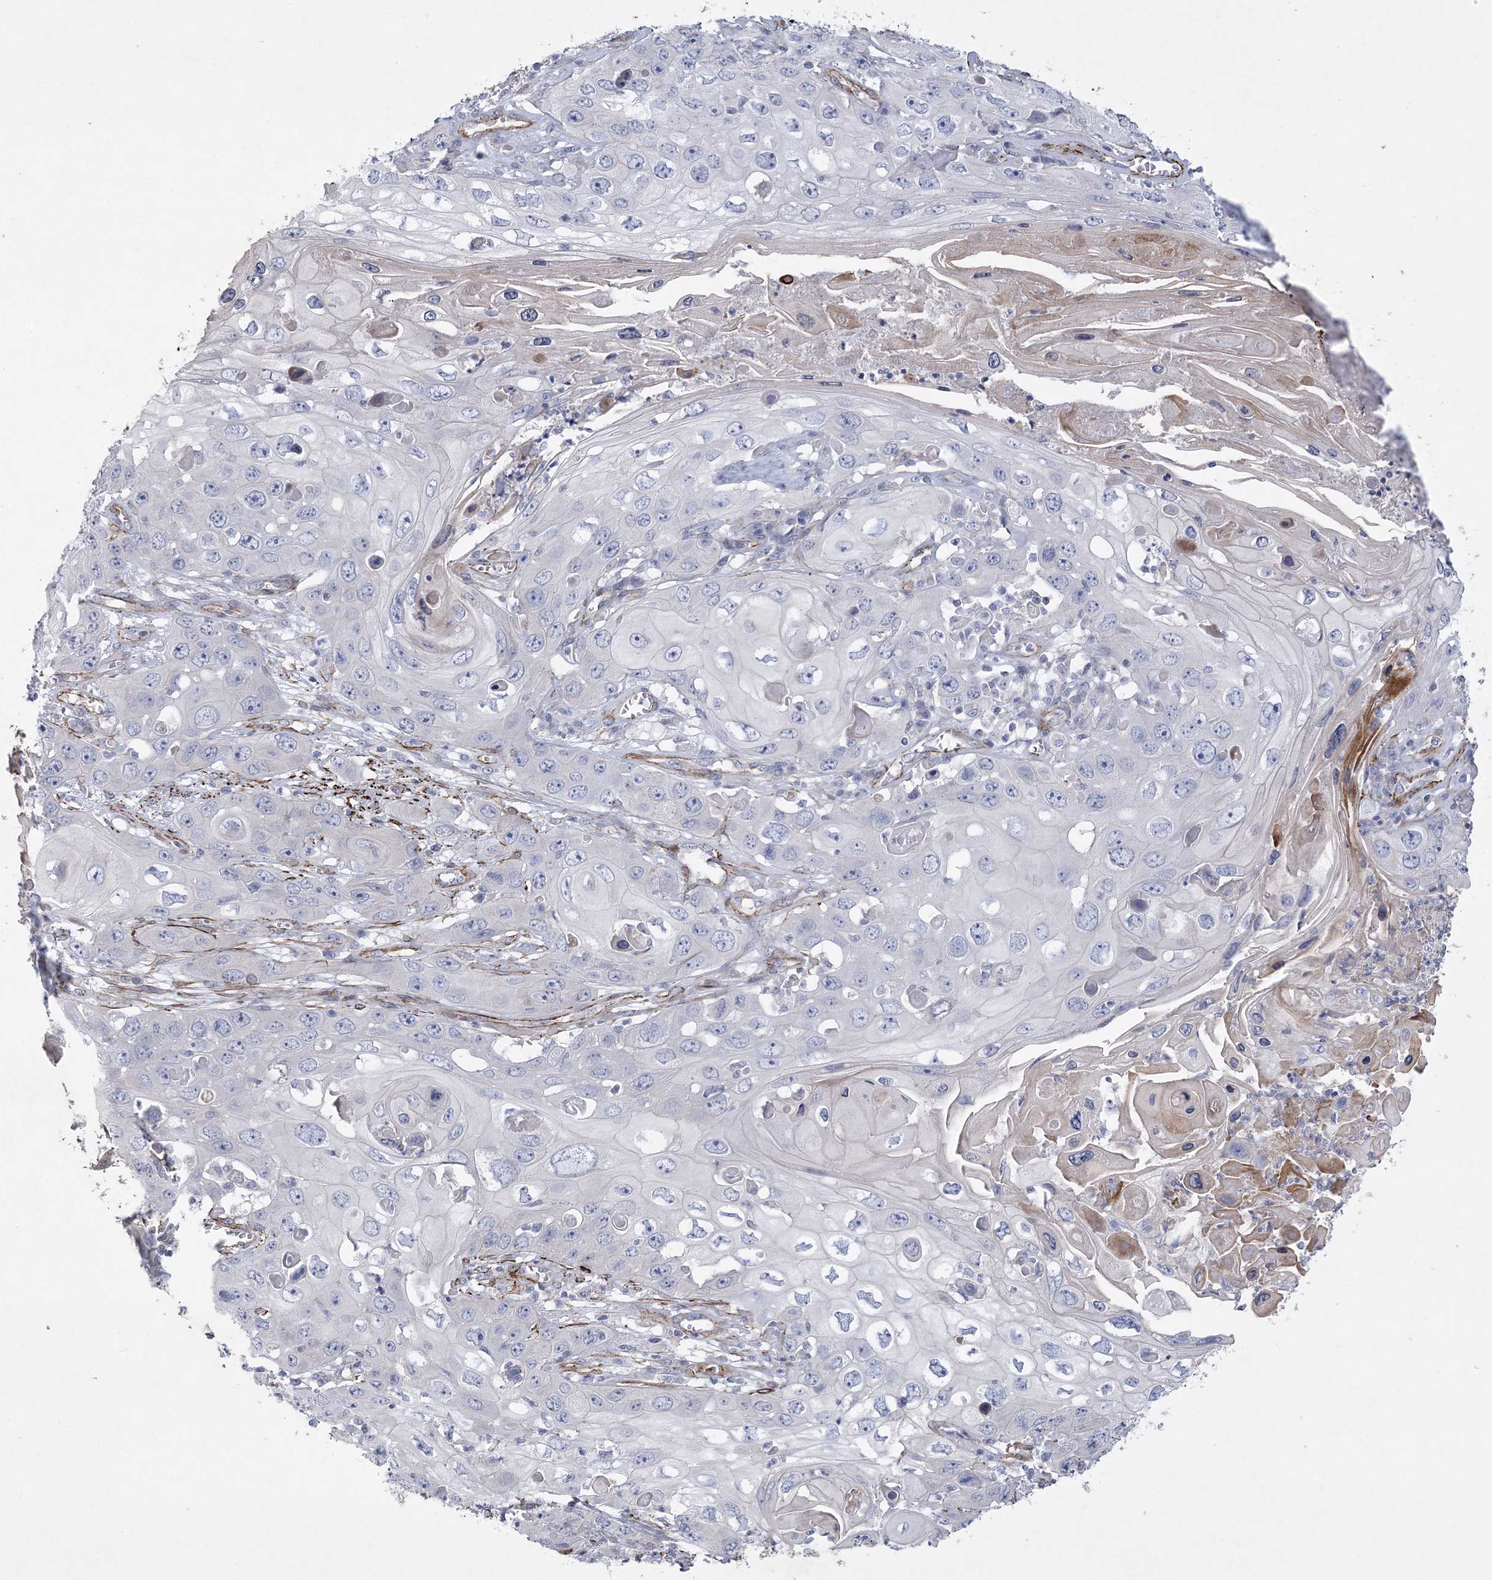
{"staining": {"intensity": "negative", "quantity": "none", "location": "none"}, "tissue": "skin cancer", "cell_type": "Tumor cells", "image_type": "cancer", "snomed": [{"axis": "morphology", "description": "Squamous cell carcinoma, NOS"}, {"axis": "topography", "description": "Skin"}], "caption": "Immunohistochemistry (IHC) of skin cancer (squamous cell carcinoma) reveals no expression in tumor cells.", "gene": "ARSJ", "patient": {"sex": "male", "age": 55}}